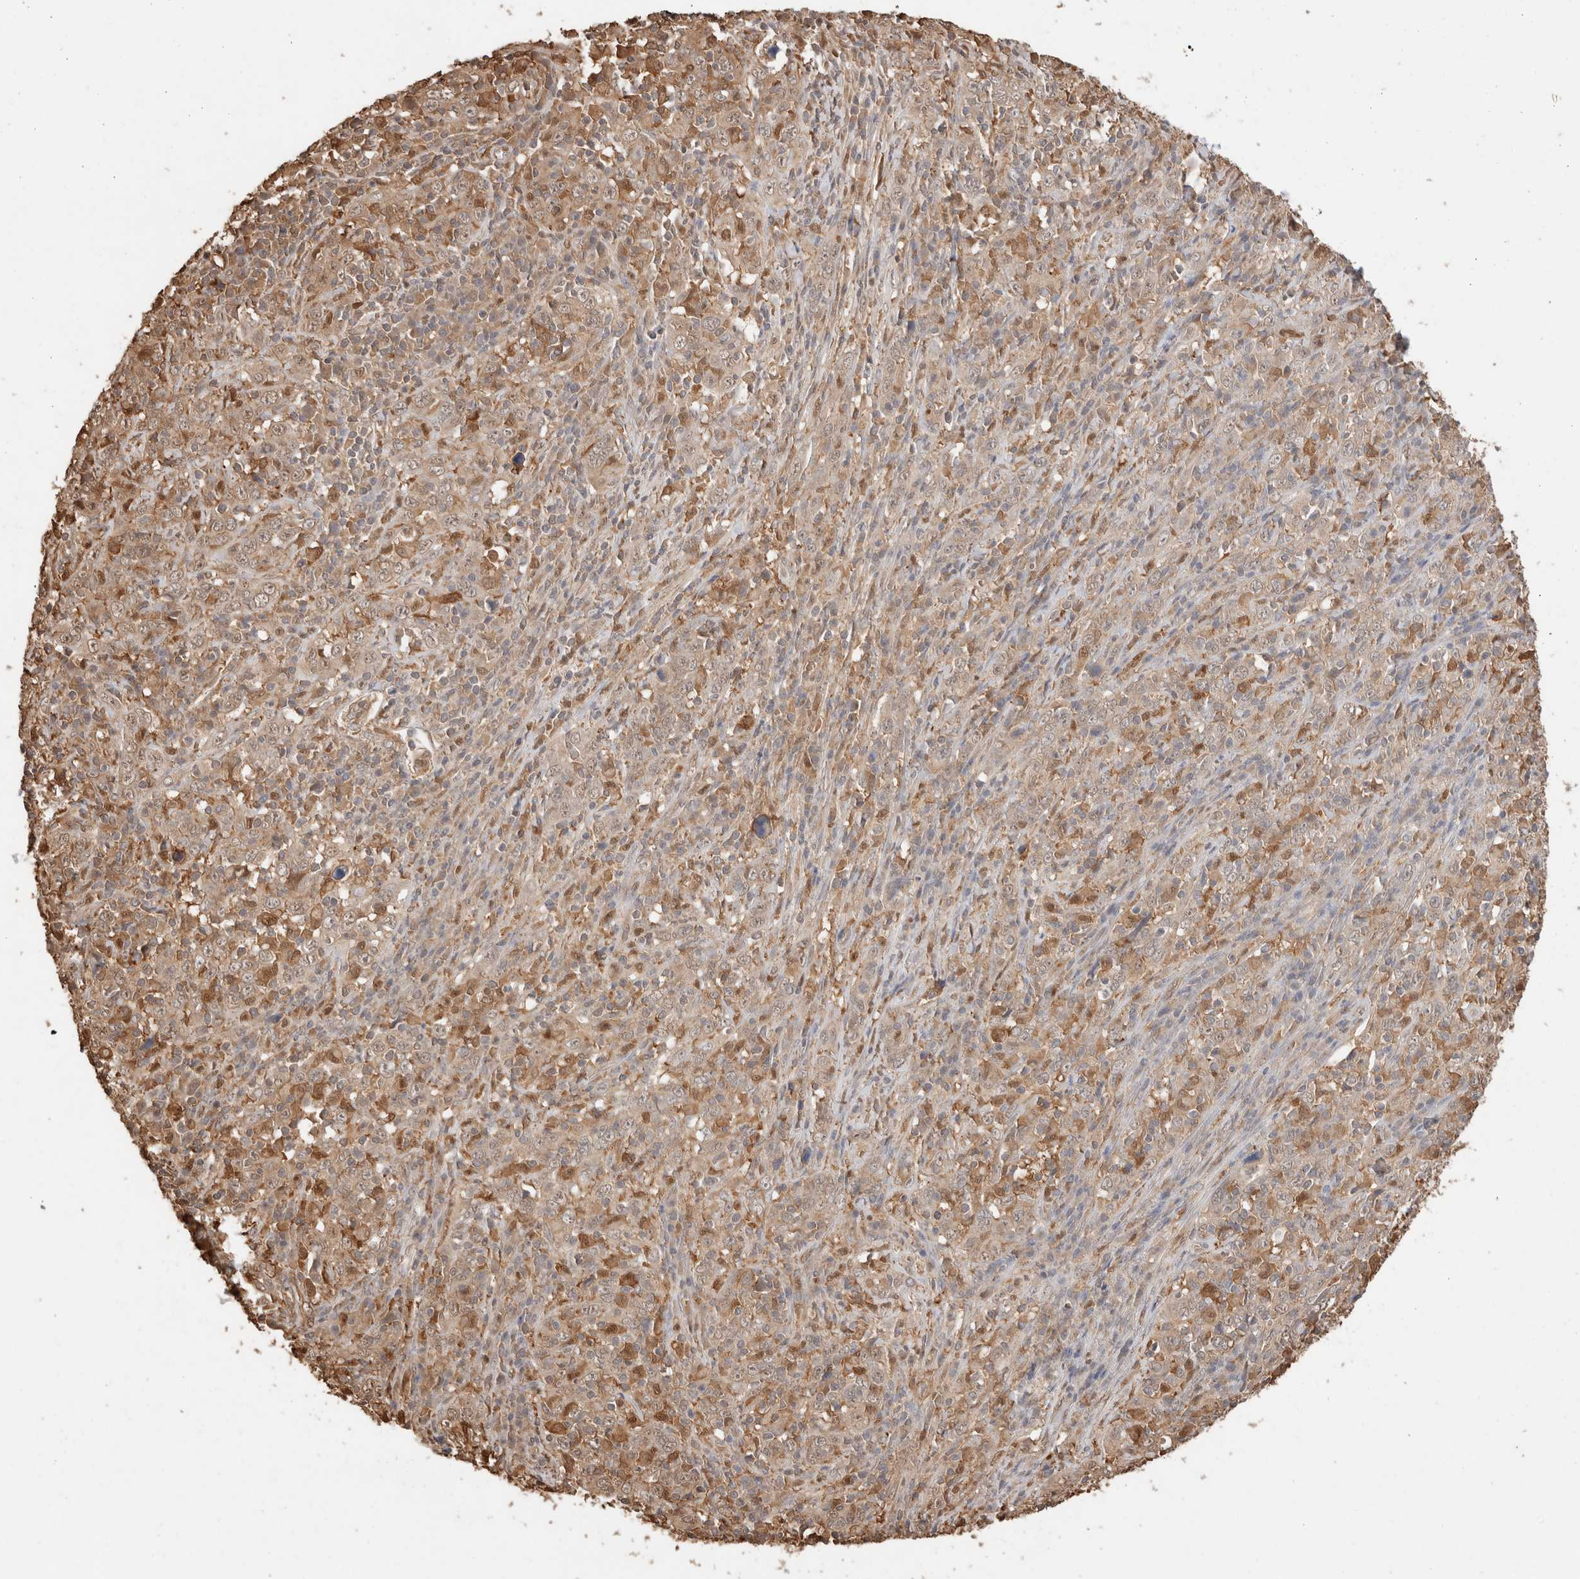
{"staining": {"intensity": "weak", "quantity": ">75%", "location": "cytoplasmic/membranous,nuclear"}, "tissue": "cervical cancer", "cell_type": "Tumor cells", "image_type": "cancer", "snomed": [{"axis": "morphology", "description": "Squamous cell carcinoma, NOS"}, {"axis": "topography", "description": "Cervix"}], "caption": "Human cervical cancer (squamous cell carcinoma) stained for a protein (brown) shows weak cytoplasmic/membranous and nuclear positive expression in approximately >75% of tumor cells.", "gene": "YWHAH", "patient": {"sex": "female", "age": 46}}